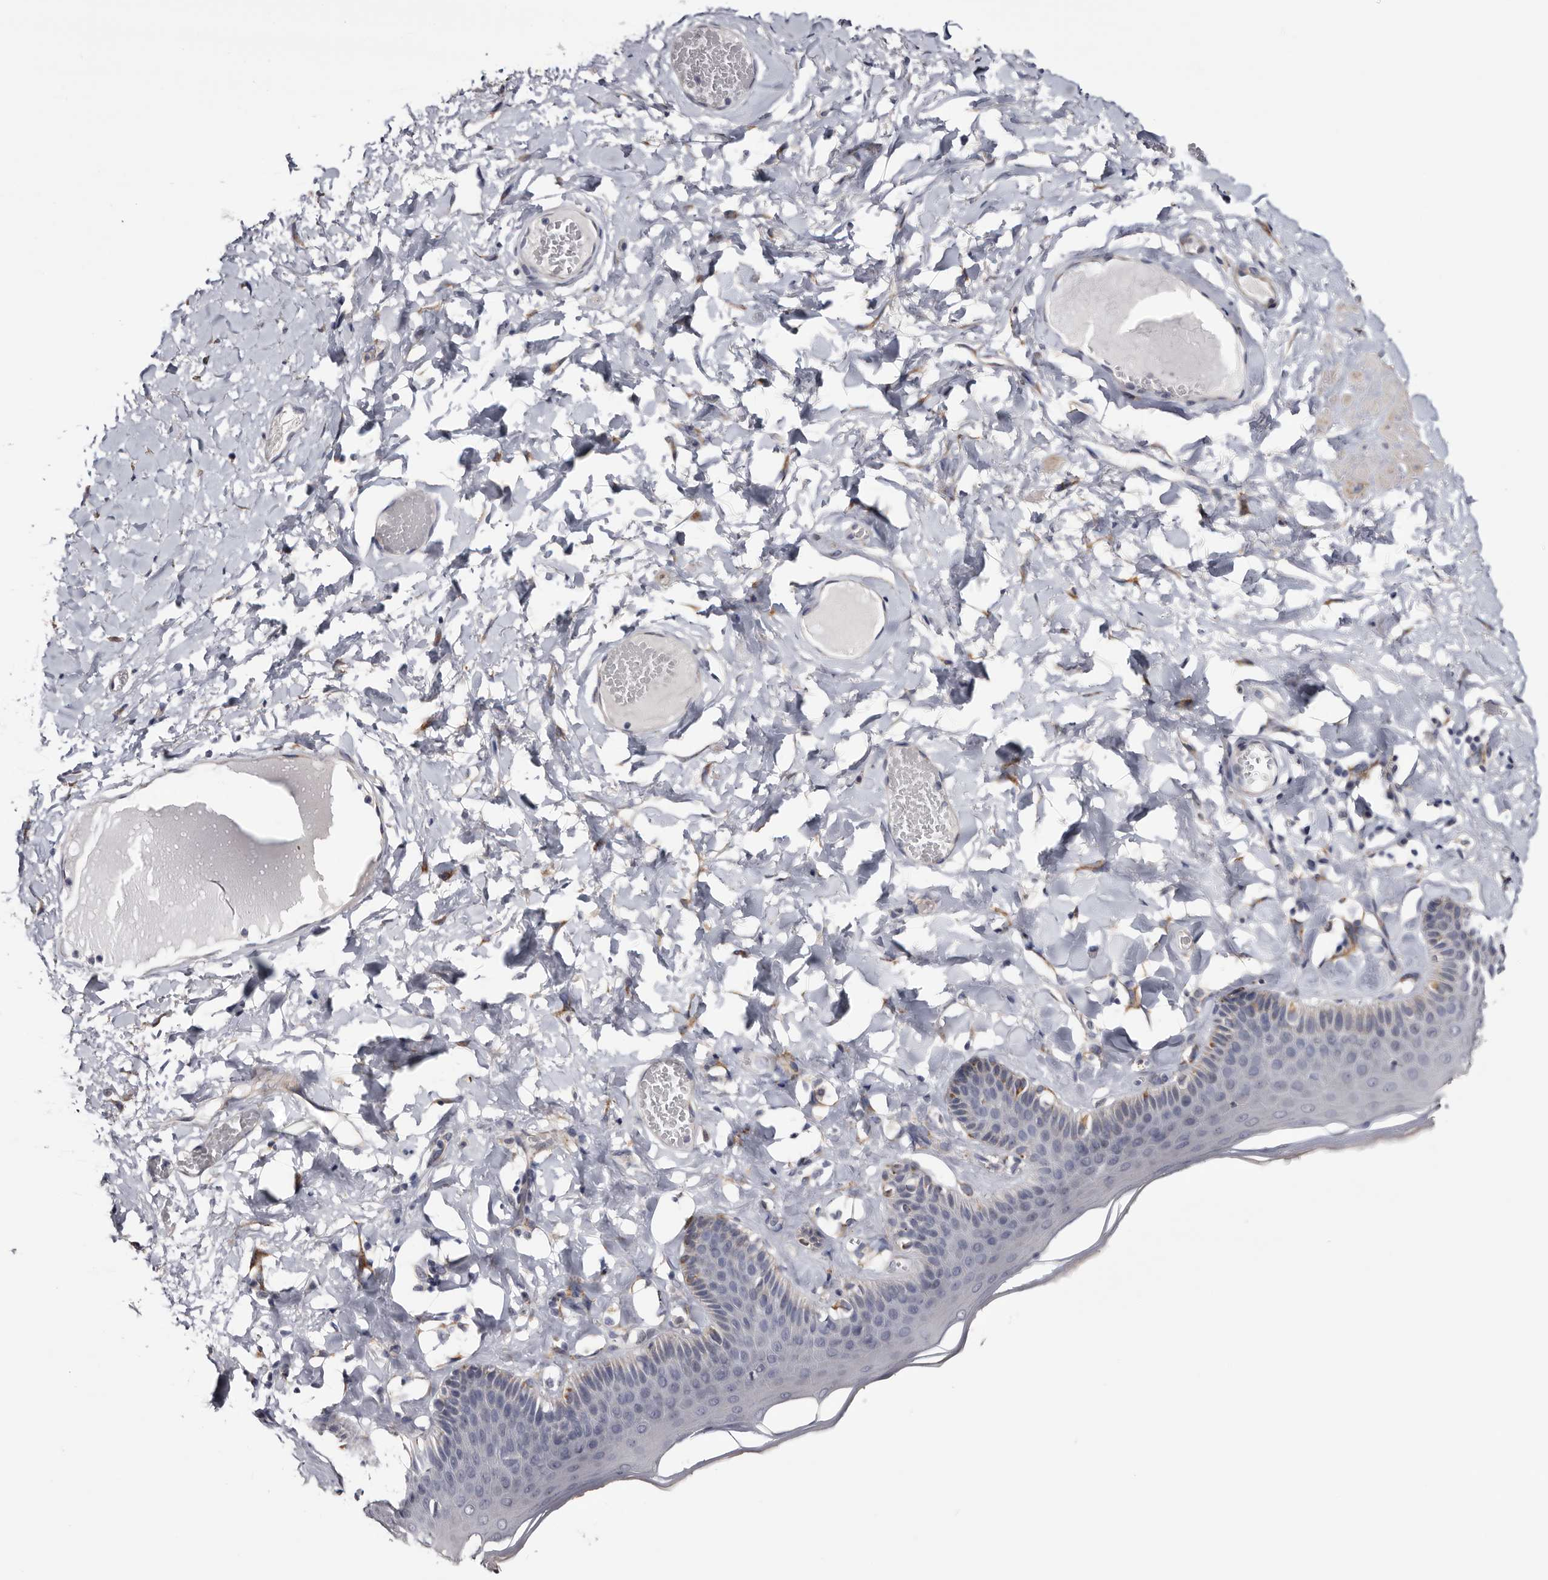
{"staining": {"intensity": "moderate", "quantity": "<25%", "location": "cytoplasmic/membranous"}, "tissue": "skin", "cell_type": "Epidermal cells", "image_type": "normal", "snomed": [{"axis": "morphology", "description": "Normal tissue, NOS"}, {"axis": "topography", "description": "Anal"}], "caption": "Skin was stained to show a protein in brown. There is low levels of moderate cytoplasmic/membranous staining in about <25% of epidermal cells. (Stains: DAB (3,3'-diaminobenzidine) in brown, nuclei in blue, Microscopy: brightfield microscopy at high magnification).", "gene": "ARMCX2", "patient": {"sex": "male", "age": 69}}